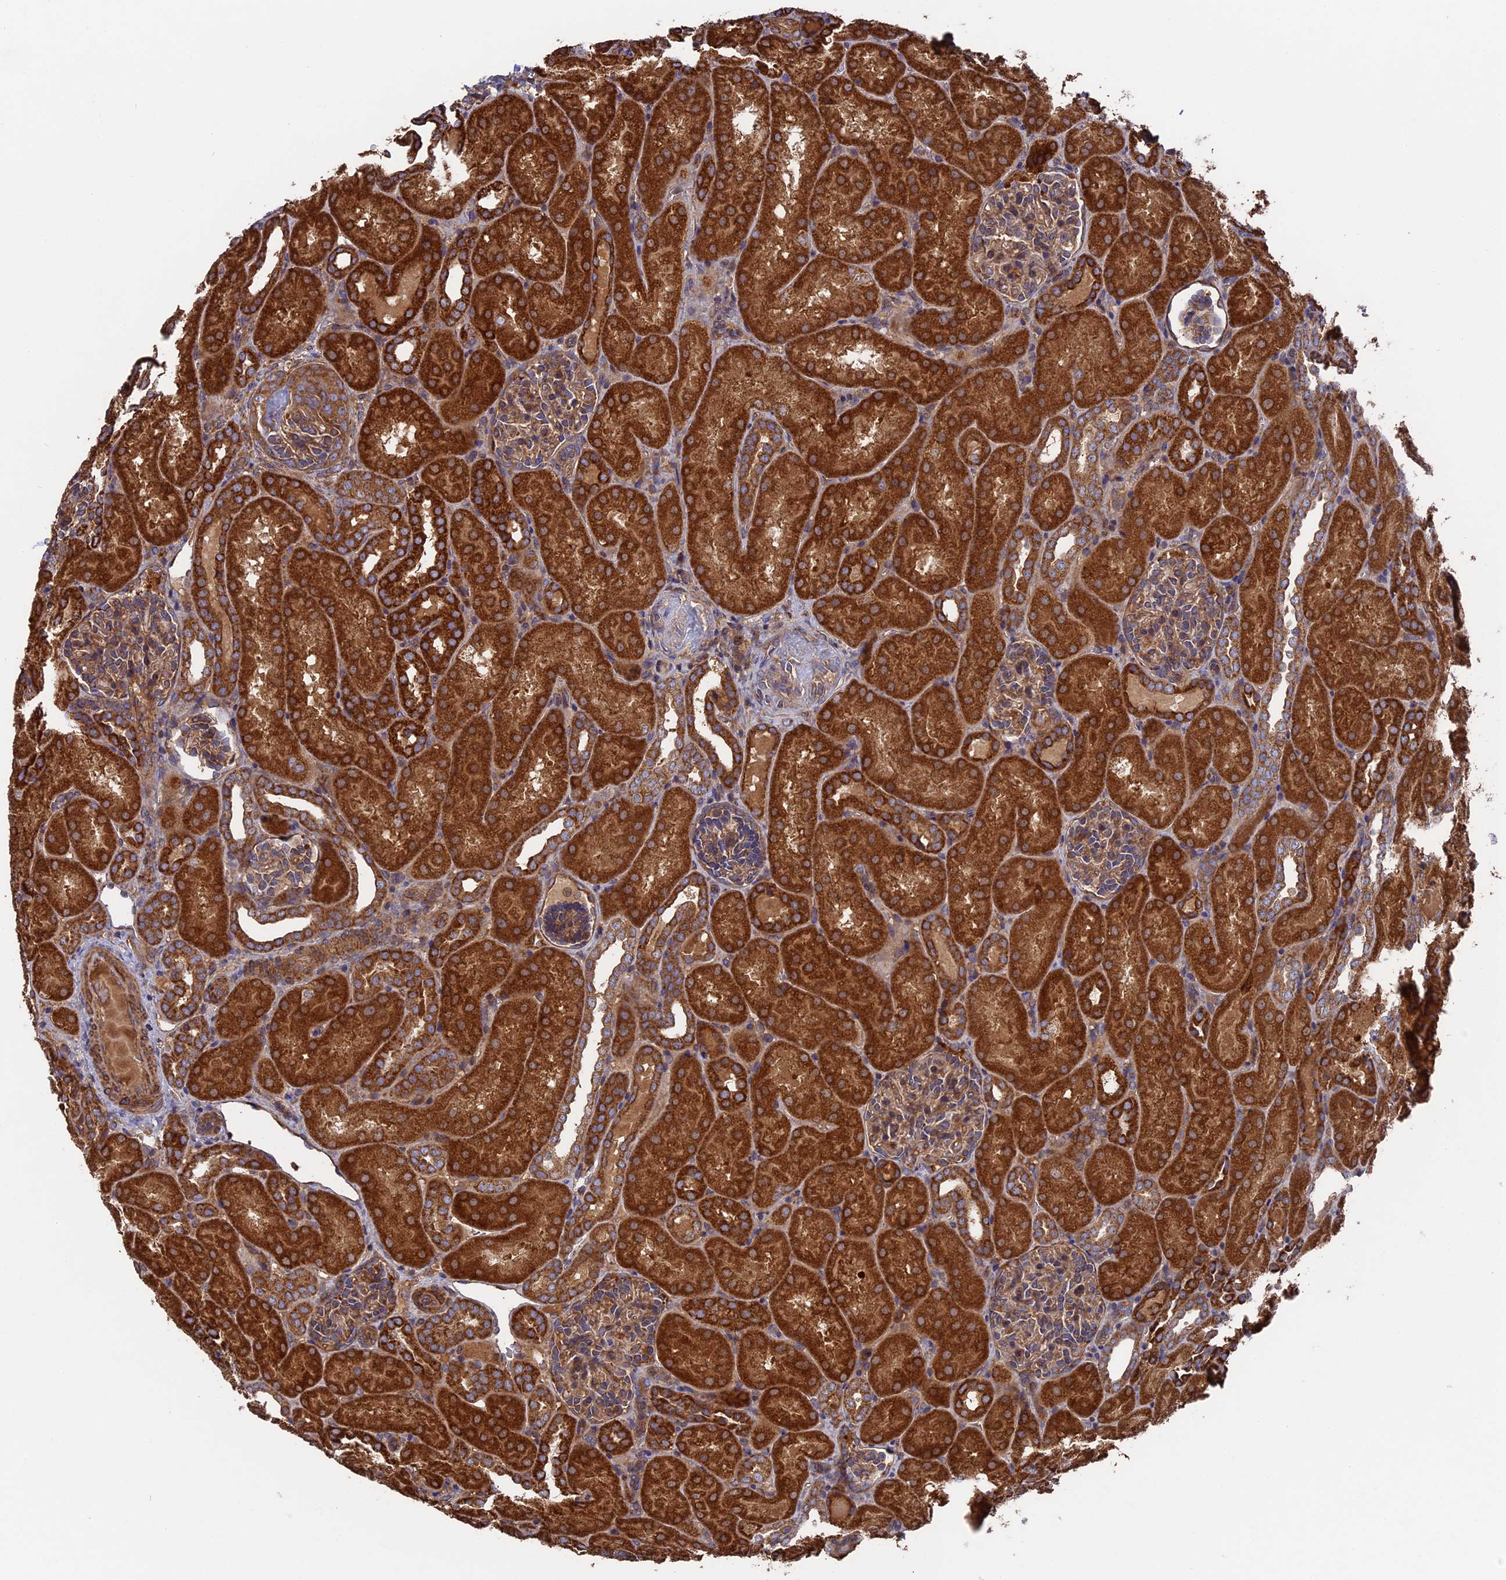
{"staining": {"intensity": "moderate", "quantity": ">75%", "location": "cytoplasmic/membranous"}, "tissue": "kidney", "cell_type": "Cells in glomeruli", "image_type": "normal", "snomed": [{"axis": "morphology", "description": "Normal tissue, NOS"}, {"axis": "topography", "description": "Kidney"}], "caption": "A brown stain highlights moderate cytoplasmic/membranous staining of a protein in cells in glomeruli of normal kidney. Using DAB (brown) and hematoxylin (blue) stains, captured at high magnification using brightfield microscopy.", "gene": "TELO2", "patient": {"sex": "male", "age": 1}}